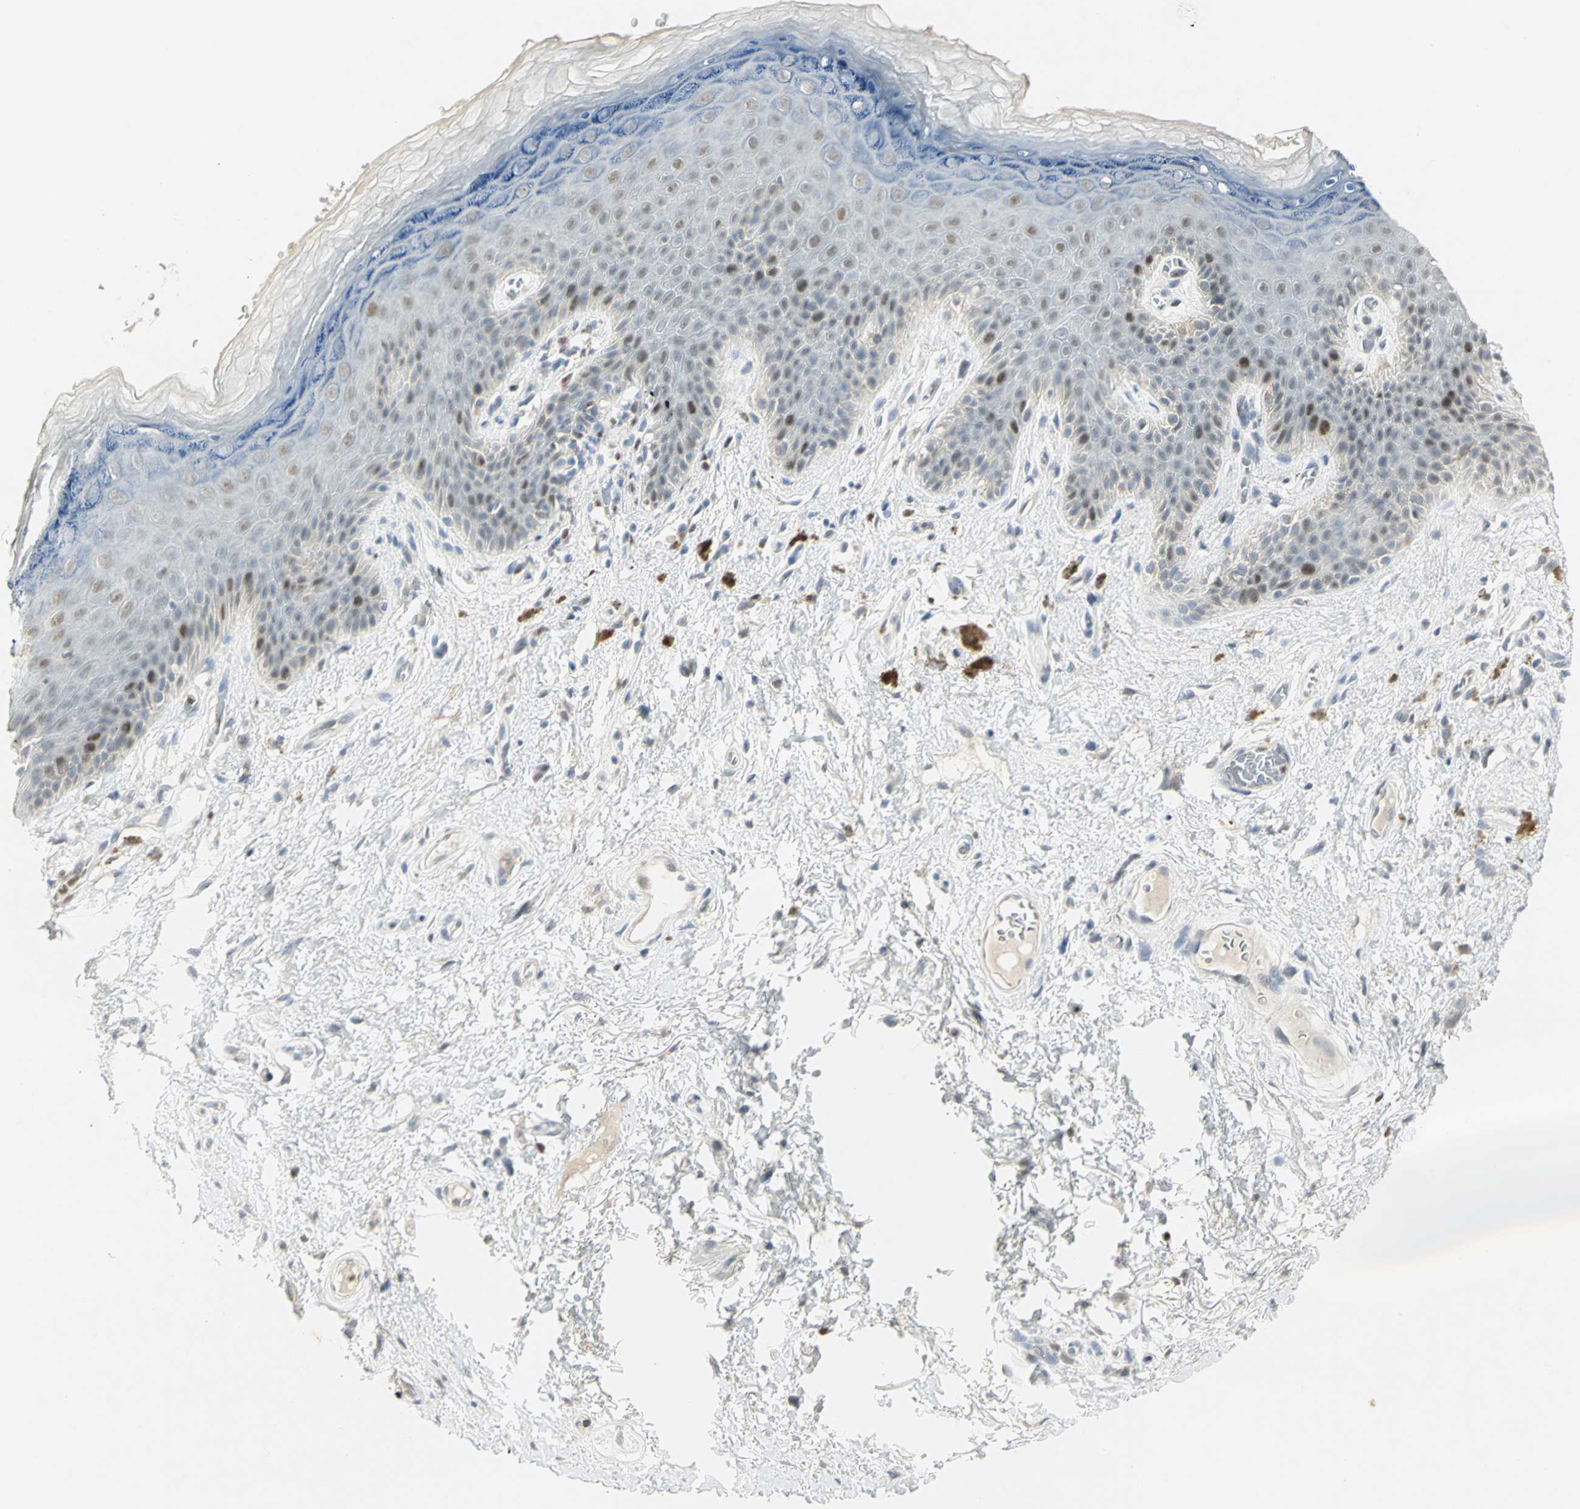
{"staining": {"intensity": "moderate", "quantity": "<25%", "location": "nuclear"}, "tissue": "skin", "cell_type": "Epidermal cells", "image_type": "normal", "snomed": [{"axis": "morphology", "description": "Normal tissue, NOS"}, {"axis": "topography", "description": "Anal"}], "caption": "Skin stained with a brown dye shows moderate nuclear positive positivity in about <25% of epidermal cells.", "gene": "BCL6", "patient": {"sex": "female", "age": 46}}